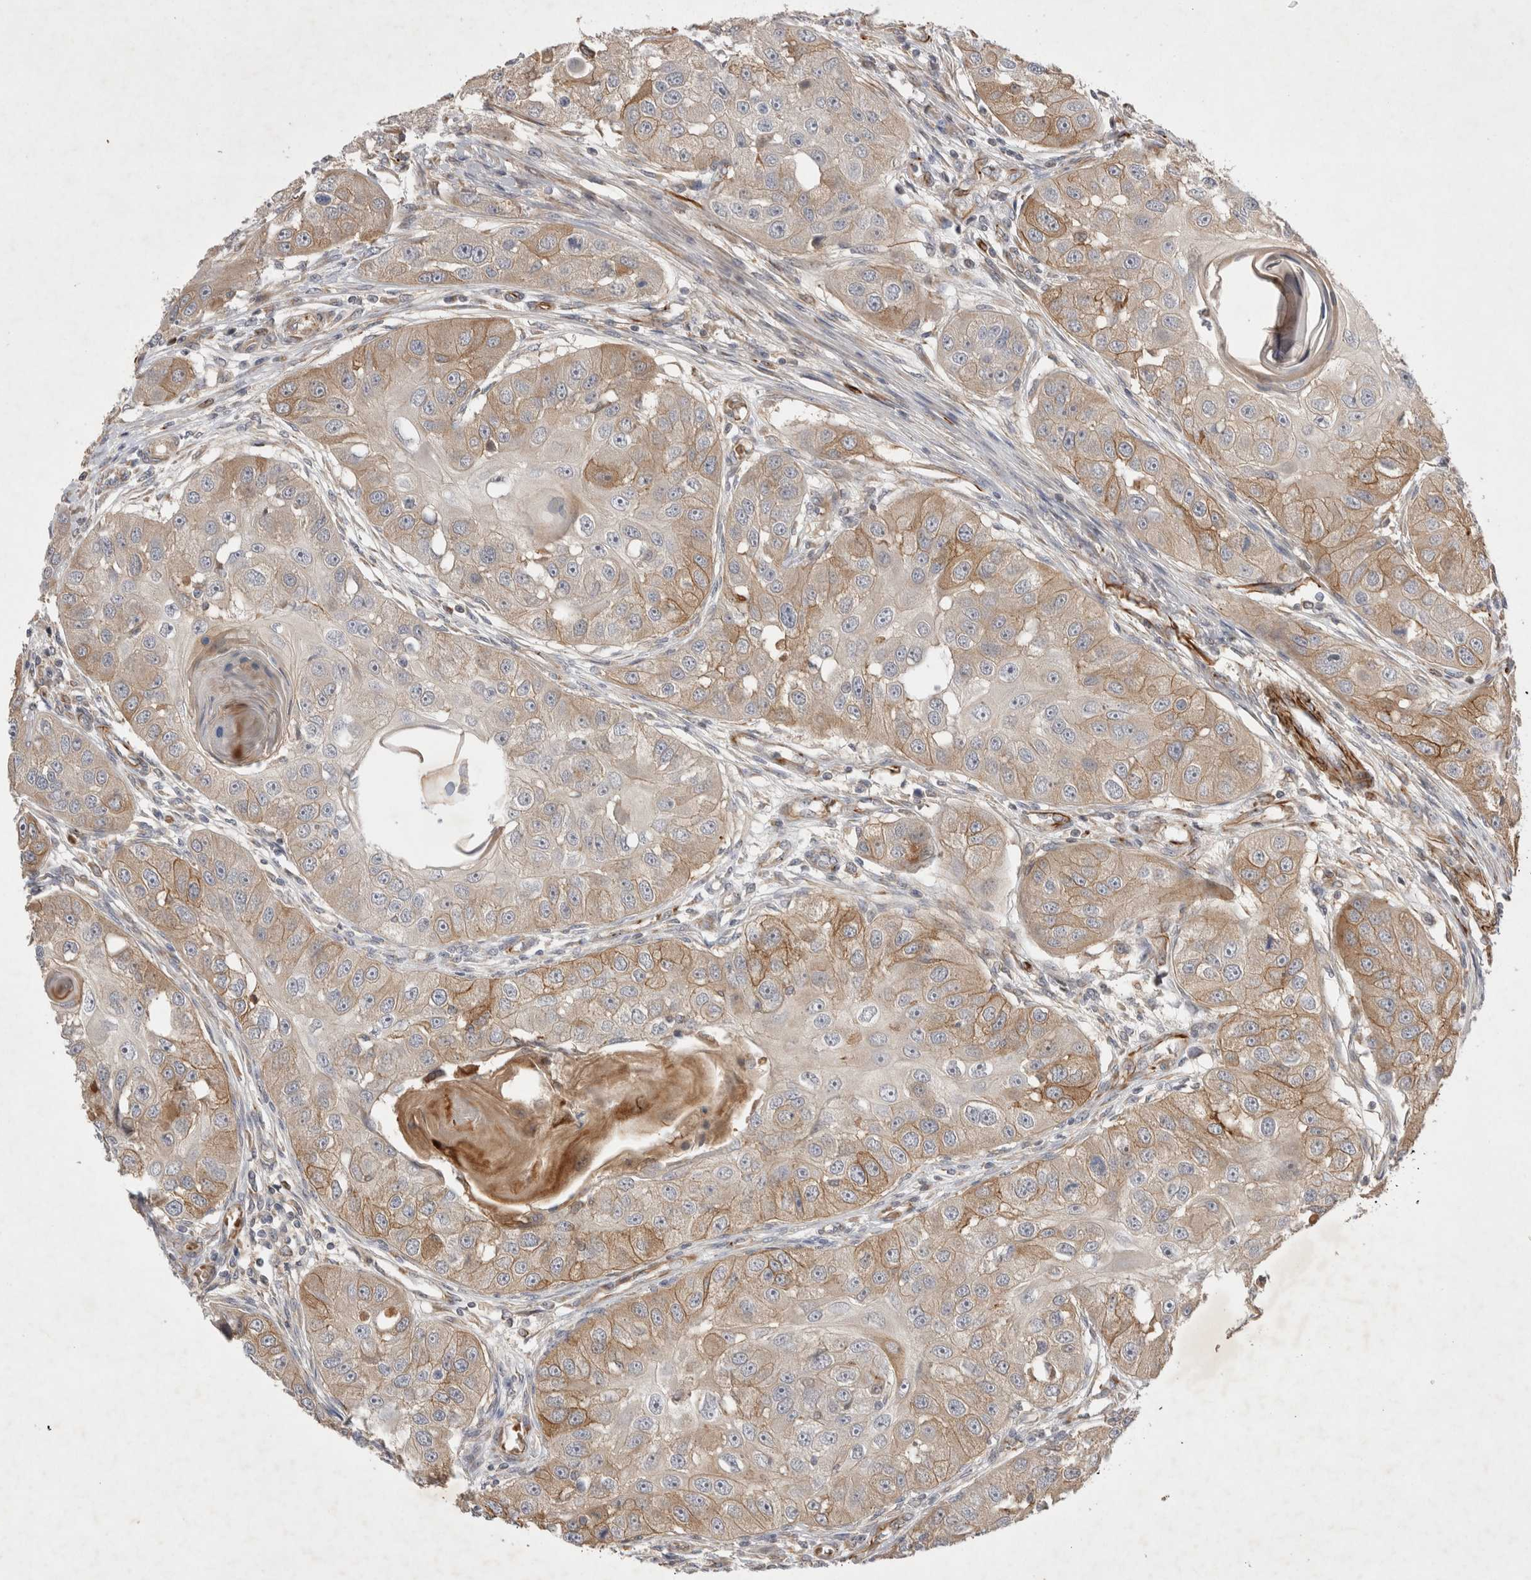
{"staining": {"intensity": "moderate", "quantity": "25%-75%", "location": "cytoplasmic/membranous"}, "tissue": "head and neck cancer", "cell_type": "Tumor cells", "image_type": "cancer", "snomed": [{"axis": "morphology", "description": "Normal tissue, NOS"}, {"axis": "morphology", "description": "Squamous cell carcinoma, NOS"}, {"axis": "topography", "description": "Skeletal muscle"}, {"axis": "topography", "description": "Head-Neck"}], "caption": "Immunohistochemistry (IHC) micrograph of neoplastic tissue: human head and neck cancer (squamous cell carcinoma) stained using immunohistochemistry reveals medium levels of moderate protein expression localized specifically in the cytoplasmic/membranous of tumor cells, appearing as a cytoplasmic/membranous brown color.", "gene": "NMU", "patient": {"sex": "male", "age": 51}}